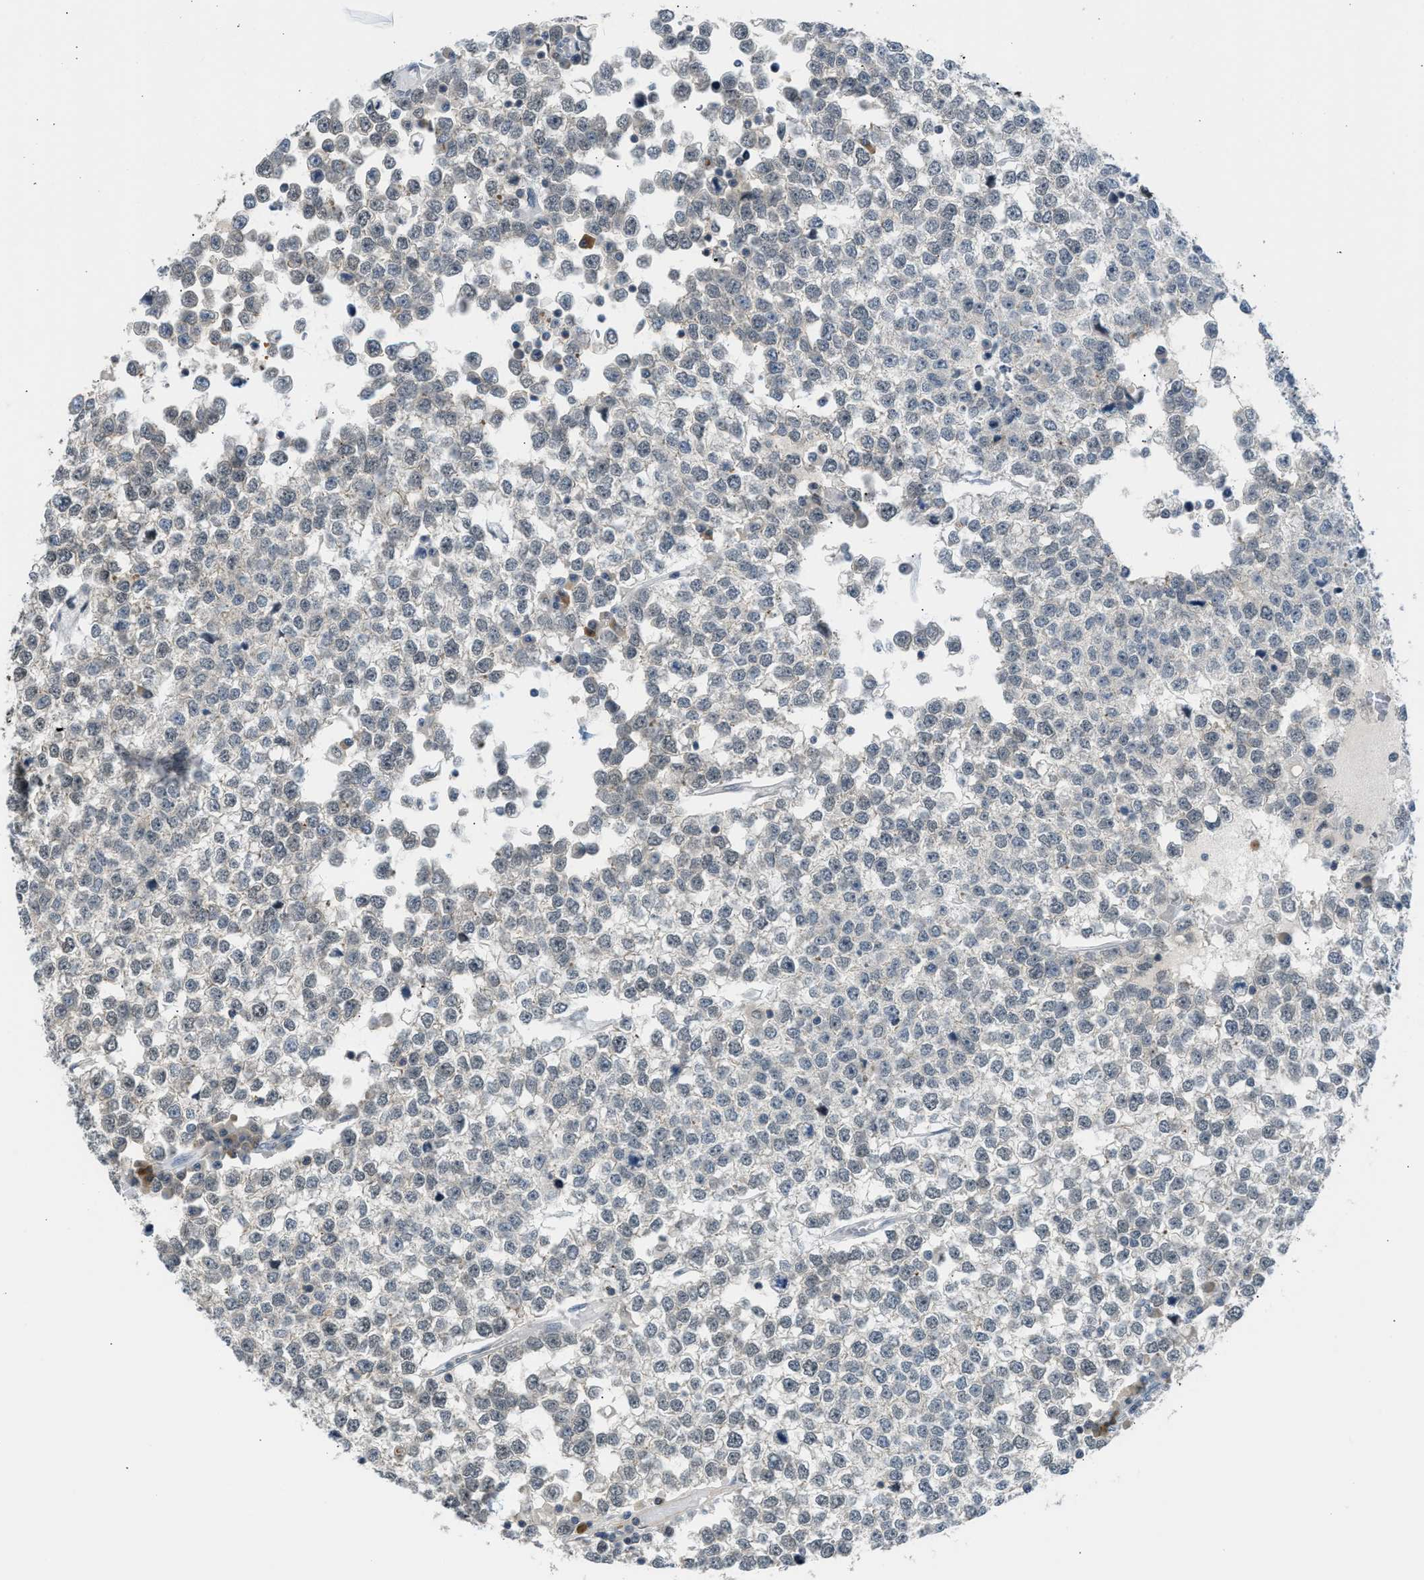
{"staining": {"intensity": "negative", "quantity": "none", "location": "none"}, "tissue": "testis cancer", "cell_type": "Tumor cells", "image_type": "cancer", "snomed": [{"axis": "morphology", "description": "Seminoma, NOS"}, {"axis": "topography", "description": "Testis"}], "caption": "This micrograph is of testis cancer (seminoma) stained with IHC to label a protein in brown with the nuclei are counter-stained blue. There is no expression in tumor cells. (DAB (3,3'-diaminobenzidine) immunohistochemistry (IHC) with hematoxylin counter stain).", "gene": "TTBK2", "patient": {"sex": "male", "age": 65}}